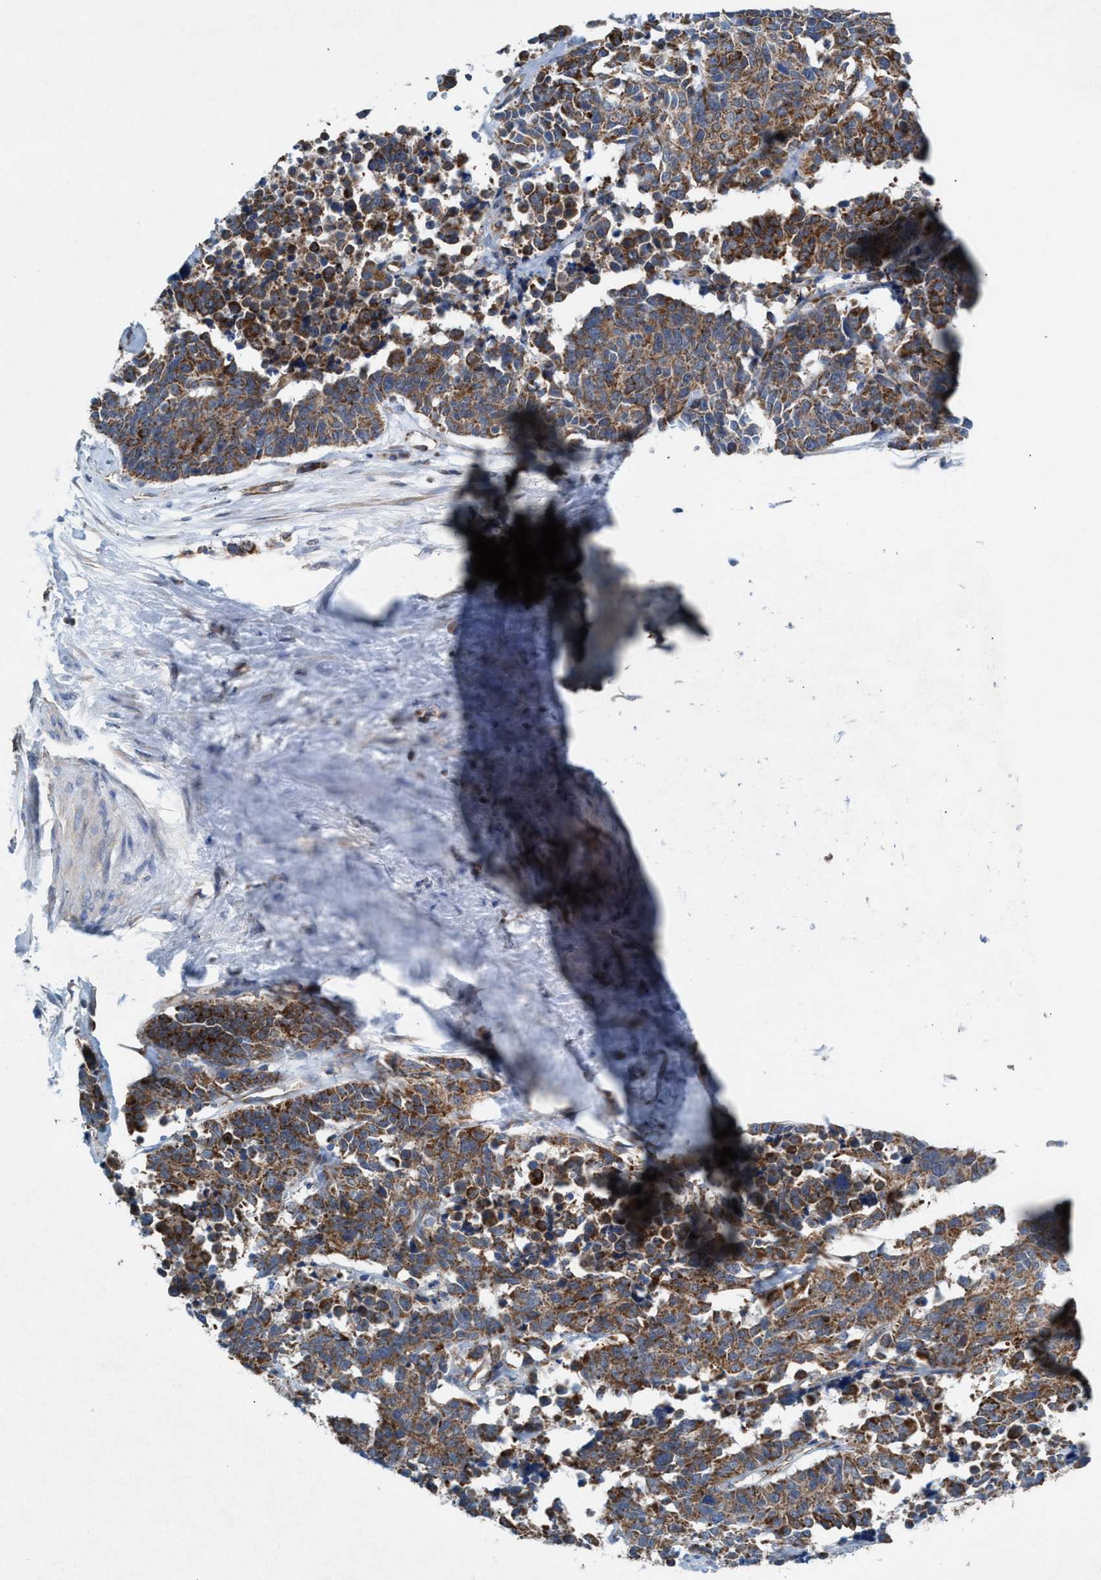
{"staining": {"intensity": "moderate", "quantity": ">75%", "location": "cytoplasmic/membranous"}, "tissue": "cervical cancer", "cell_type": "Tumor cells", "image_type": "cancer", "snomed": [{"axis": "morphology", "description": "Squamous cell carcinoma, NOS"}, {"axis": "topography", "description": "Cervix"}], "caption": "Cervical cancer (squamous cell carcinoma) was stained to show a protein in brown. There is medium levels of moderate cytoplasmic/membranous expression in about >75% of tumor cells. The protein of interest is stained brown, and the nuclei are stained in blue (DAB IHC with brightfield microscopy, high magnification).", "gene": "MRM1", "patient": {"sex": "female", "age": 35}}